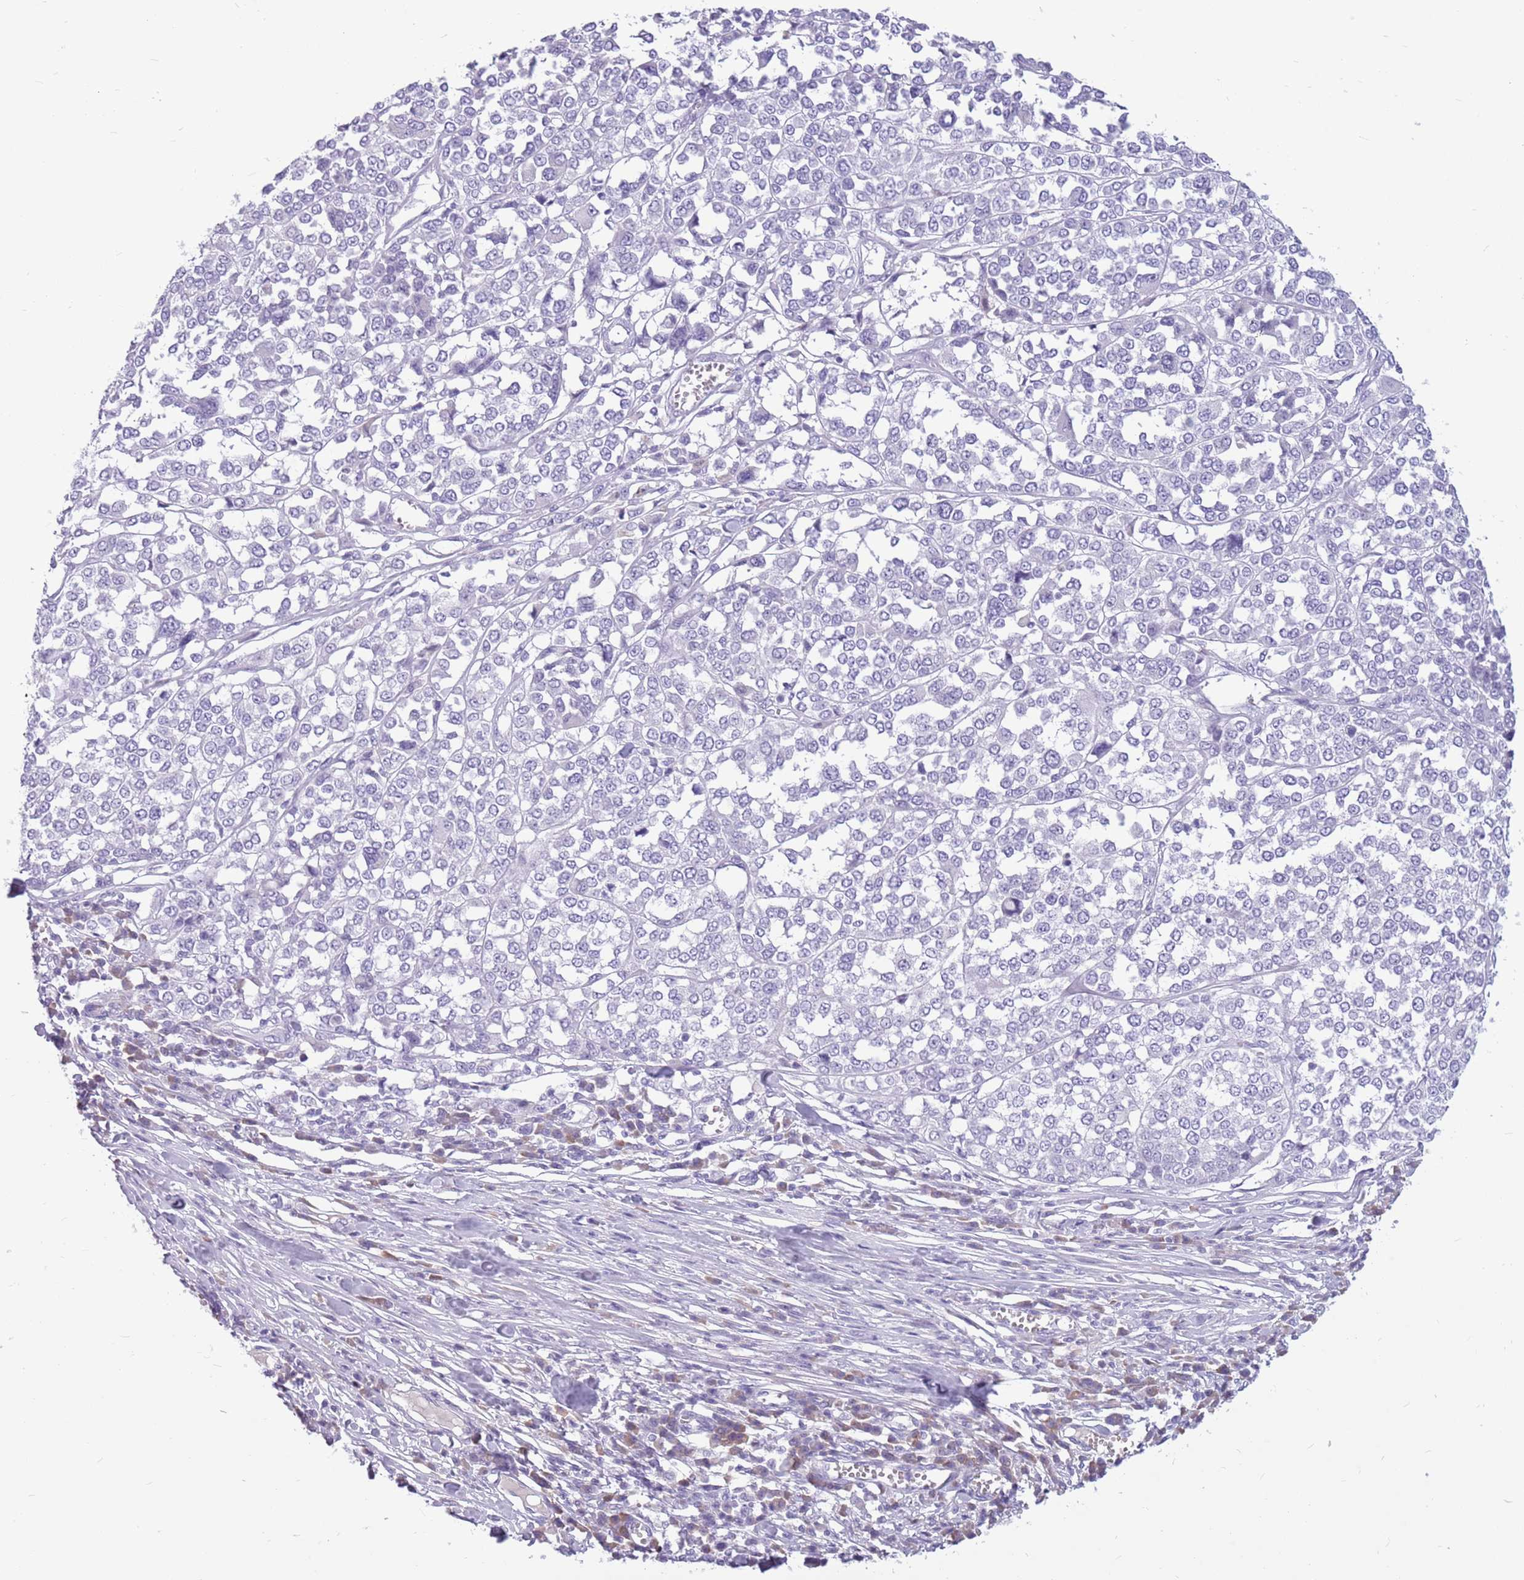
{"staining": {"intensity": "negative", "quantity": "none", "location": "none"}, "tissue": "melanoma", "cell_type": "Tumor cells", "image_type": "cancer", "snomed": [{"axis": "morphology", "description": "Malignant melanoma, Metastatic site"}, {"axis": "topography", "description": "Lymph node"}], "caption": "Micrograph shows no protein staining in tumor cells of melanoma tissue.", "gene": "ZNF425", "patient": {"sex": "male", "age": 44}}